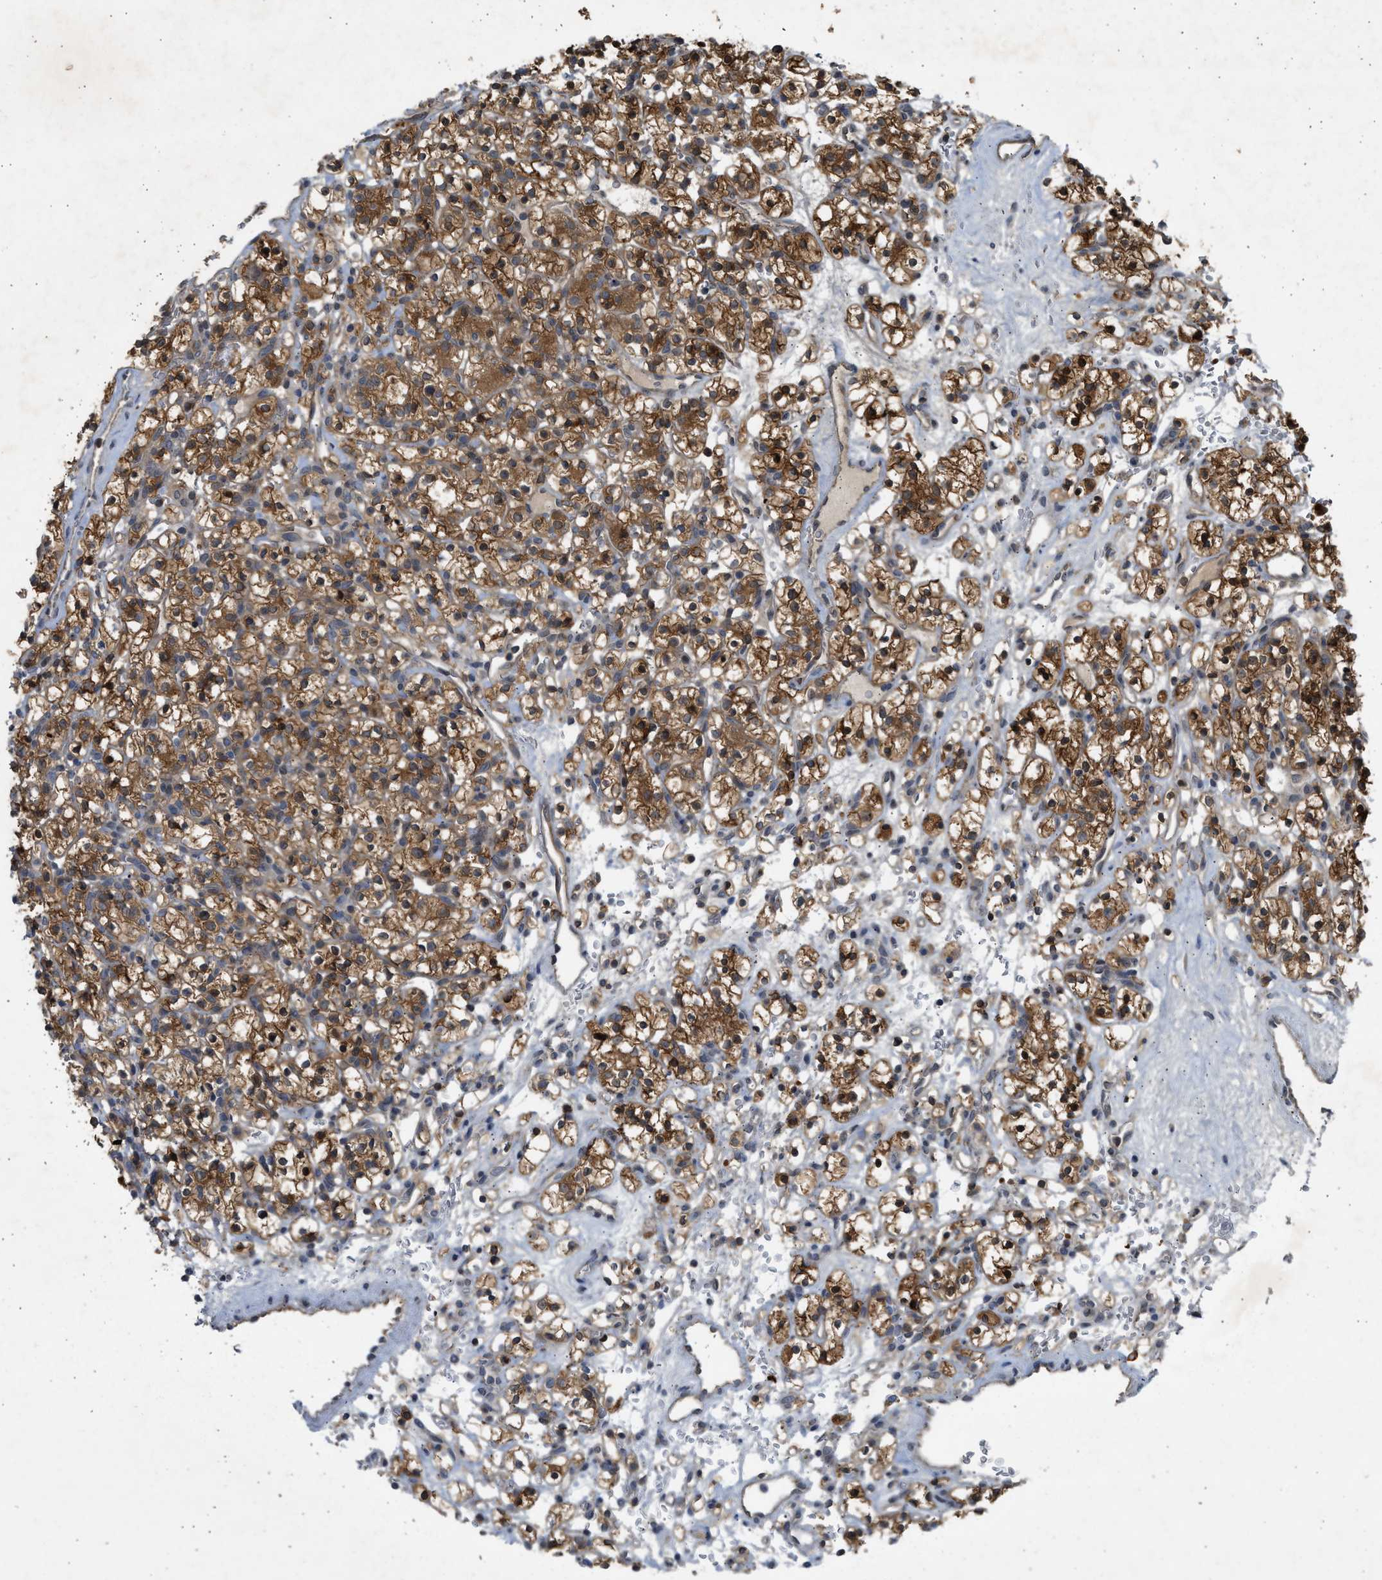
{"staining": {"intensity": "strong", "quantity": ">75%", "location": "cytoplasmic/membranous"}, "tissue": "renal cancer", "cell_type": "Tumor cells", "image_type": "cancer", "snomed": [{"axis": "morphology", "description": "Adenocarcinoma, NOS"}, {"axis": "topography", "description": "Kidney"}], "caption": "Protein expression analysis of human renal cancer reveals strong cytoplasmic/membranous expression in approximately >75% of tumor cells. Nuclei are stained in blue.", "gene": "MAPK7", "patient": {"sex": "female", "age": 57}}